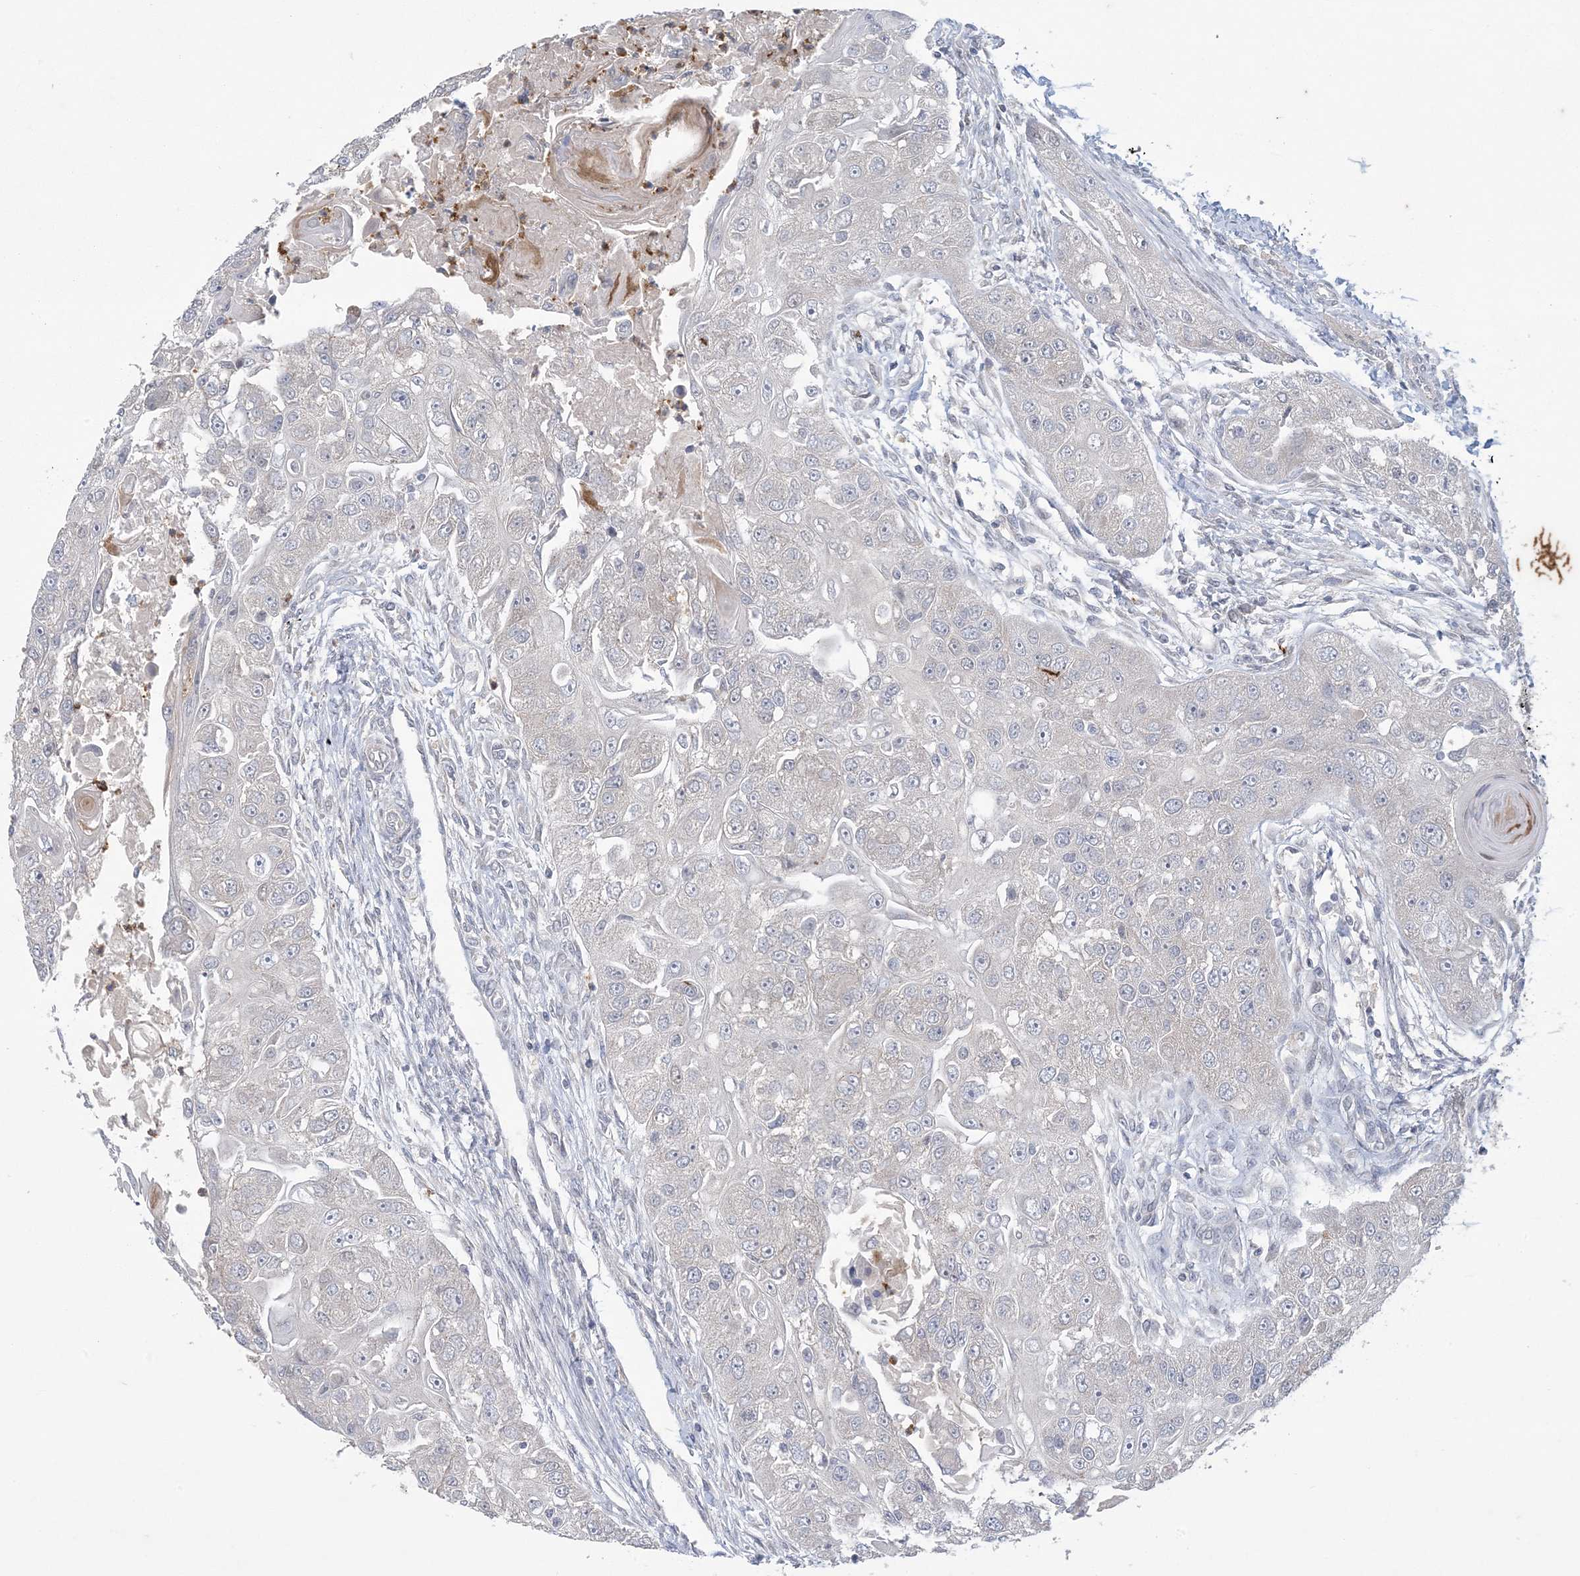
{"staining": {"intensity": "negative", "quantity": "none", "location": "none"}, "tissue": "head and neck cancer", "cell_type": "Tumor cells", "image_type": "cancer", "snomed": [{"axis": "morphology", "description": "Normal tissue, NOS"}, {"axis": "morphology", "description": "Squamous cell carcinoma, NOS"}, {"axis": "topography", "description": "Skeletal muscle"}, {"axis": "topography", "description": "Head-Neck"}], "caption": "Human head and neck cancer (squamous cell carcinoma) stained for a protein using immunohistochemistry (IHC) displays no expression in tumor cells.", "gene": "KIF3A", "patient": {"sex": "male", "age": 51}}